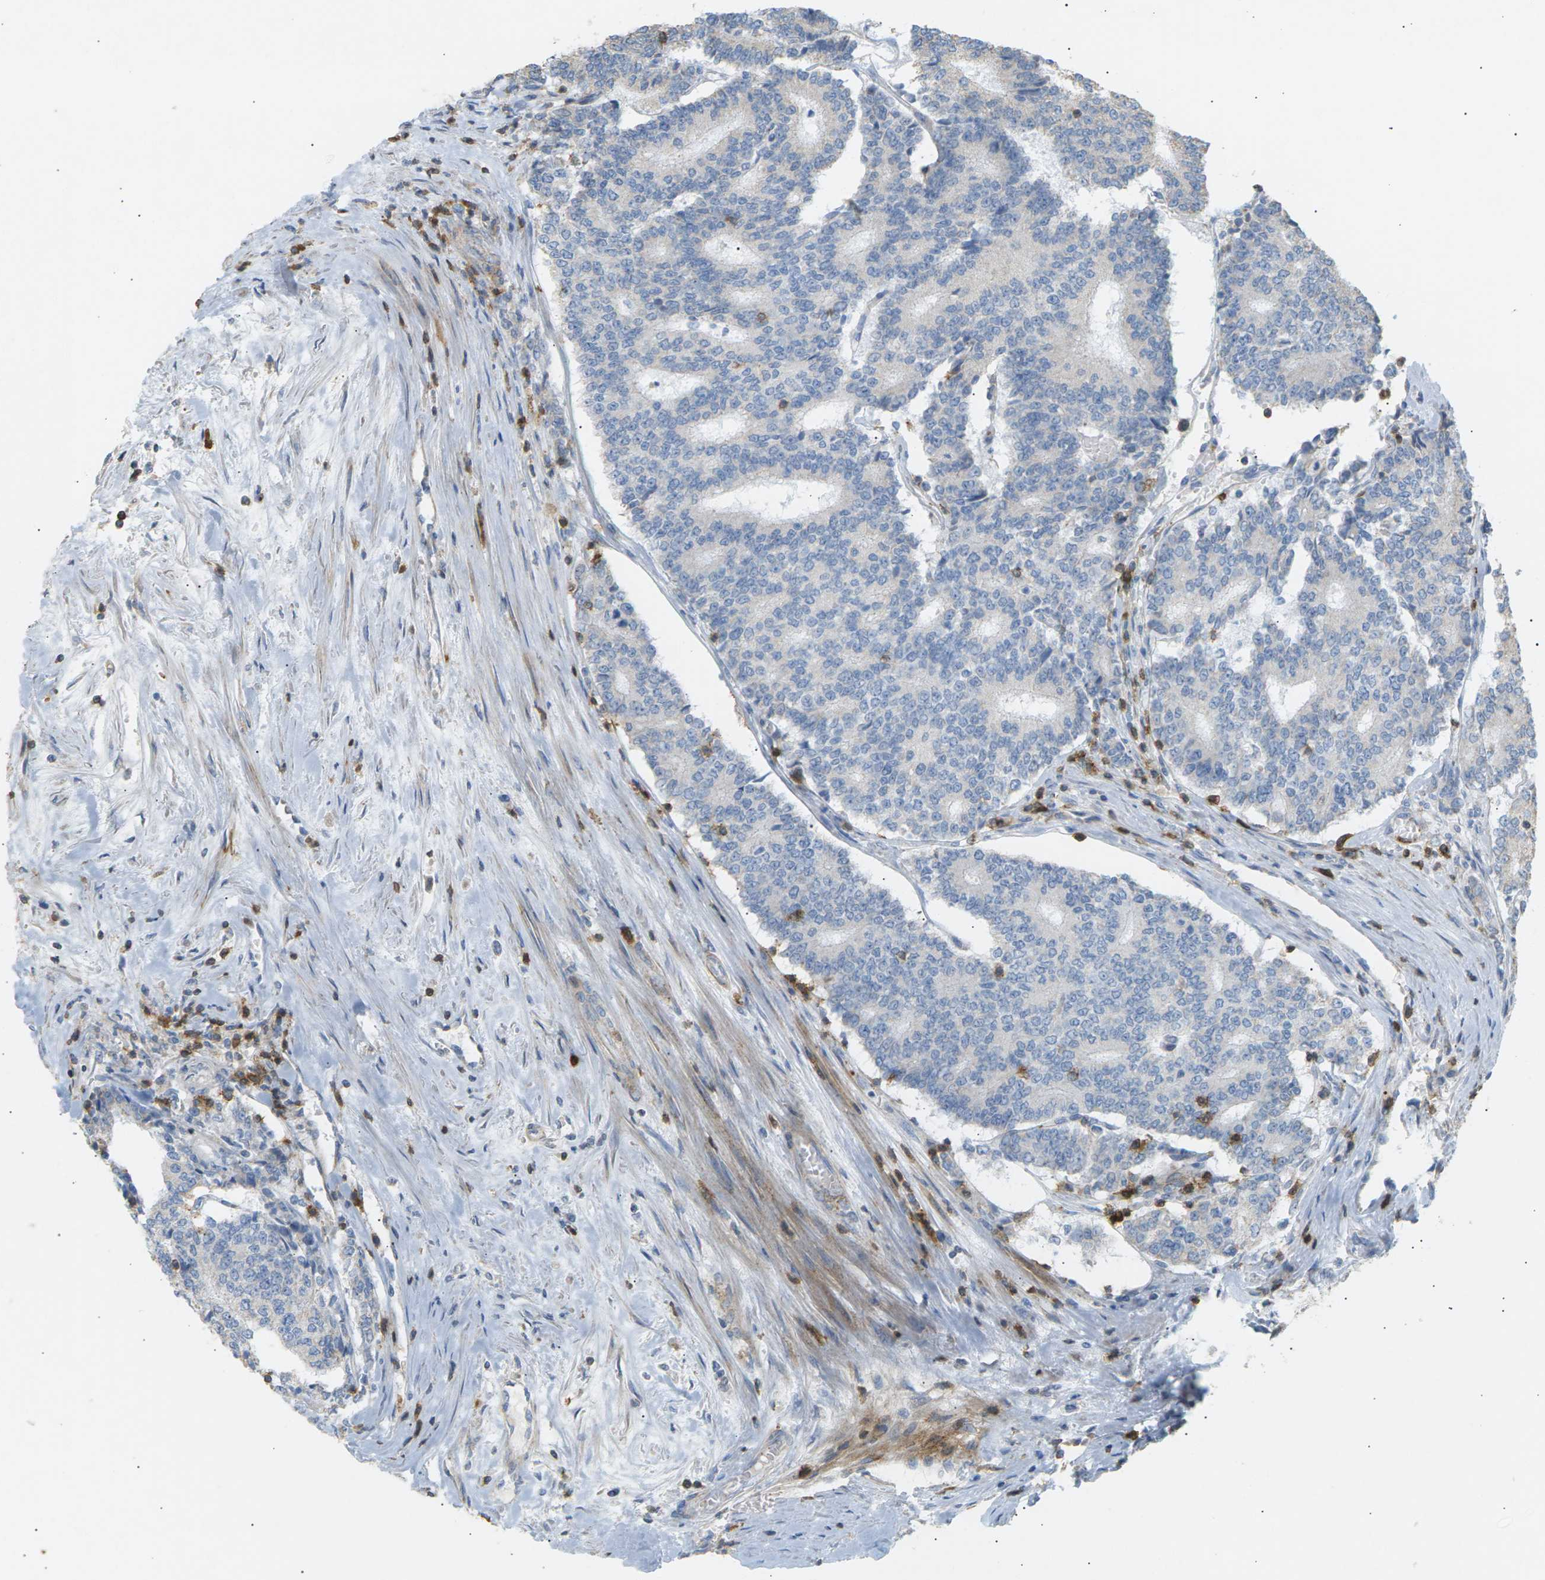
{"staining": {"intensity": "negative", "quantity": "none", "location": "none"}, "tissue": "prostate cancer", "cell_type": "Tumor cells", "image_type": "cancer", "snomed": [{"axis": "morphology", "description": "Normal tissue, NOS"}, {"axis": "morphology", "description": "Adenocarcinoma, High grade"}, {"axis": "topography", "description": "Prostate"}, {"axis": "topography", "description": "Seminal veicle"}], "caption": "Immunohistochemistry (IHC) of prostate cancer (high-grade adenocarcinoma) reveals no positivity in tumor cells.", "gene": "LIME1", "patient": {"sex": "male", "age": 55}}